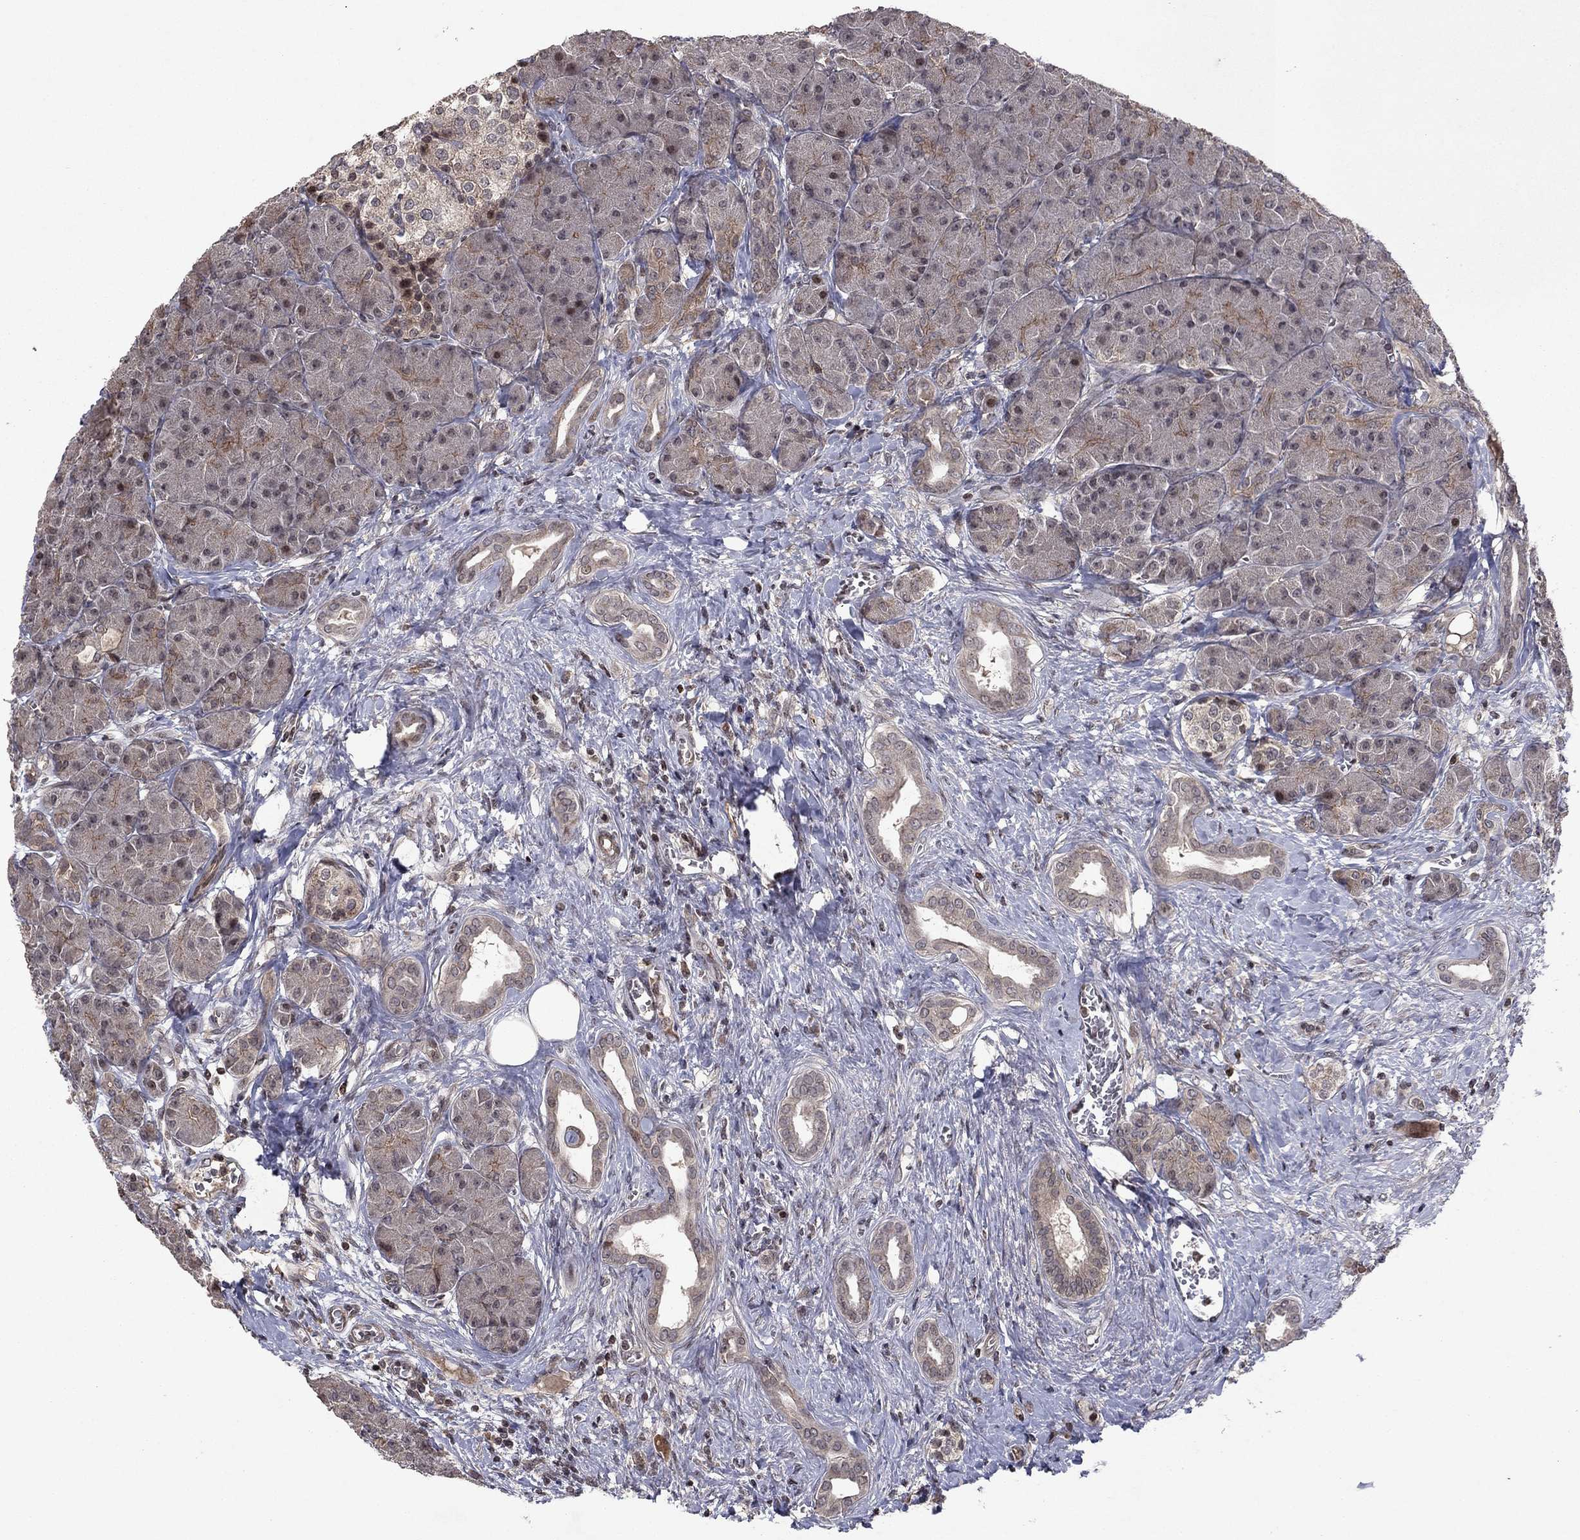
{"staining": {"intensity": "moderate", "quantity": "25%-75%", "location": "nuclear"}, "tissue": "pancreas", "cell_type": "Exocrine glandular cells", "image_type": "normal", "snomed": [{"axis": "morphology", "description": "Normal tissue, NOS"}, {"axis": "topography", "description": "Pancreas"}], "caption": "About 25%-75% of exocrine glandular cells in normal pancreas reveal moderate nuclear protein staining as visualized by brown immunohistochemical staining.", "gene": "SORBS1", "patient": {"sex": "male", "age": 61}}